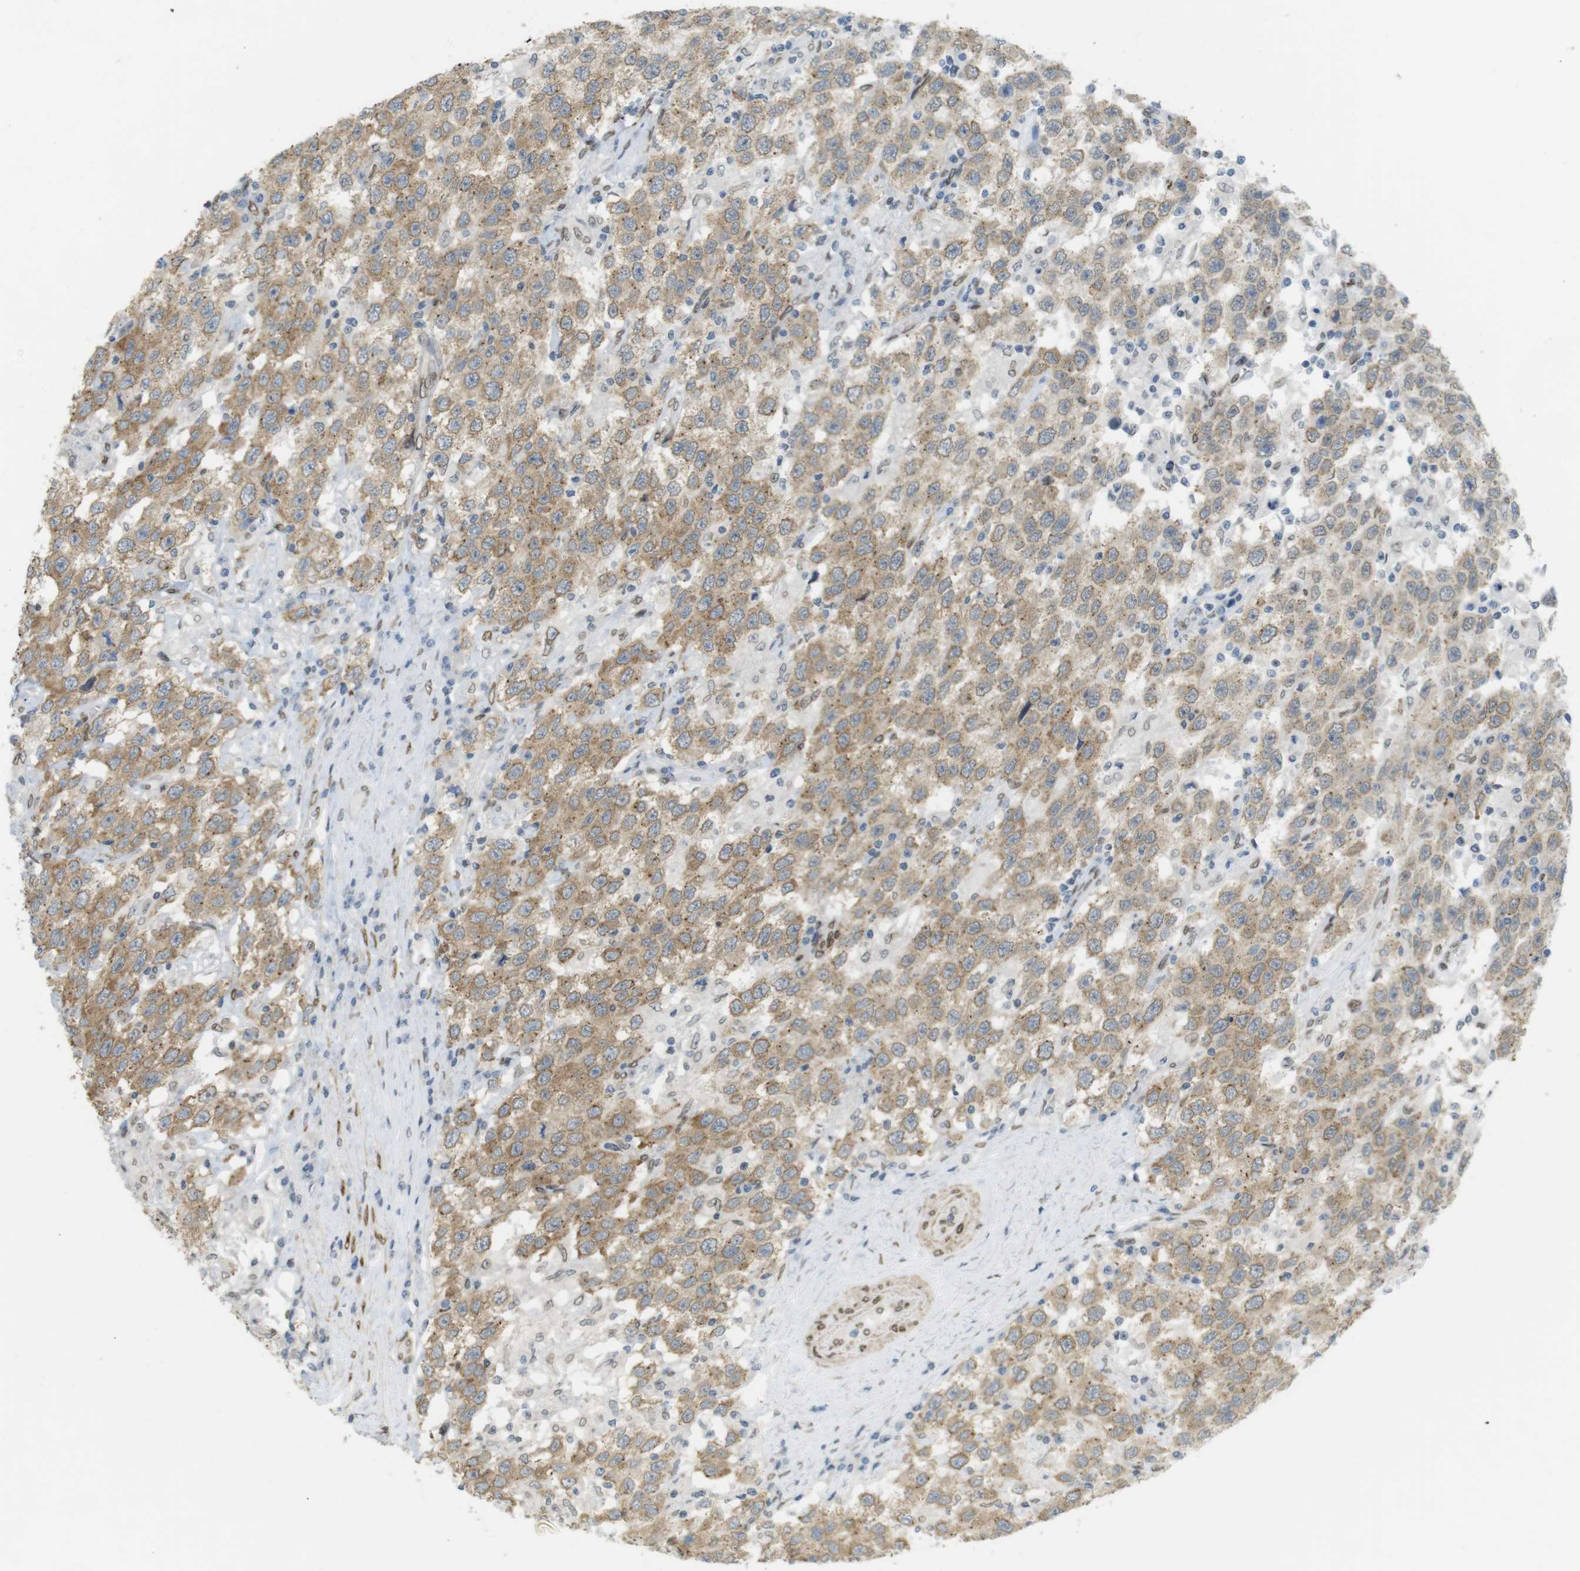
{"staining": {"intensity": "moderate", "quantity": ">75%", "location": "cytoplasmic/membranous,nuclear"}, "tissue": "testis cancer", "cell_type": "Tumor cells", "image_type": "cancer", "snomed": [{"axis": "morphology", "description": "Seminoma, NOS"}, {"axis": "topography", "description": "Testis"}], "caption": "Immunohistochemistry staining of seminoma (testis), which reveals medium levels of moderate cytoplasmic/membranous and nuclear positivity in about >75% of tumor cells indicating moderate cytoplasmic/membranous and nuclear protein positivity. The staining was performed using DAB (3,3'-diaminobenzidine) (brown) for protein detection and nuclei were counterstained in hematoxylin (blue).", "gene": "ARL6IP6", "patient": {"sex": "male", "age": 41}}